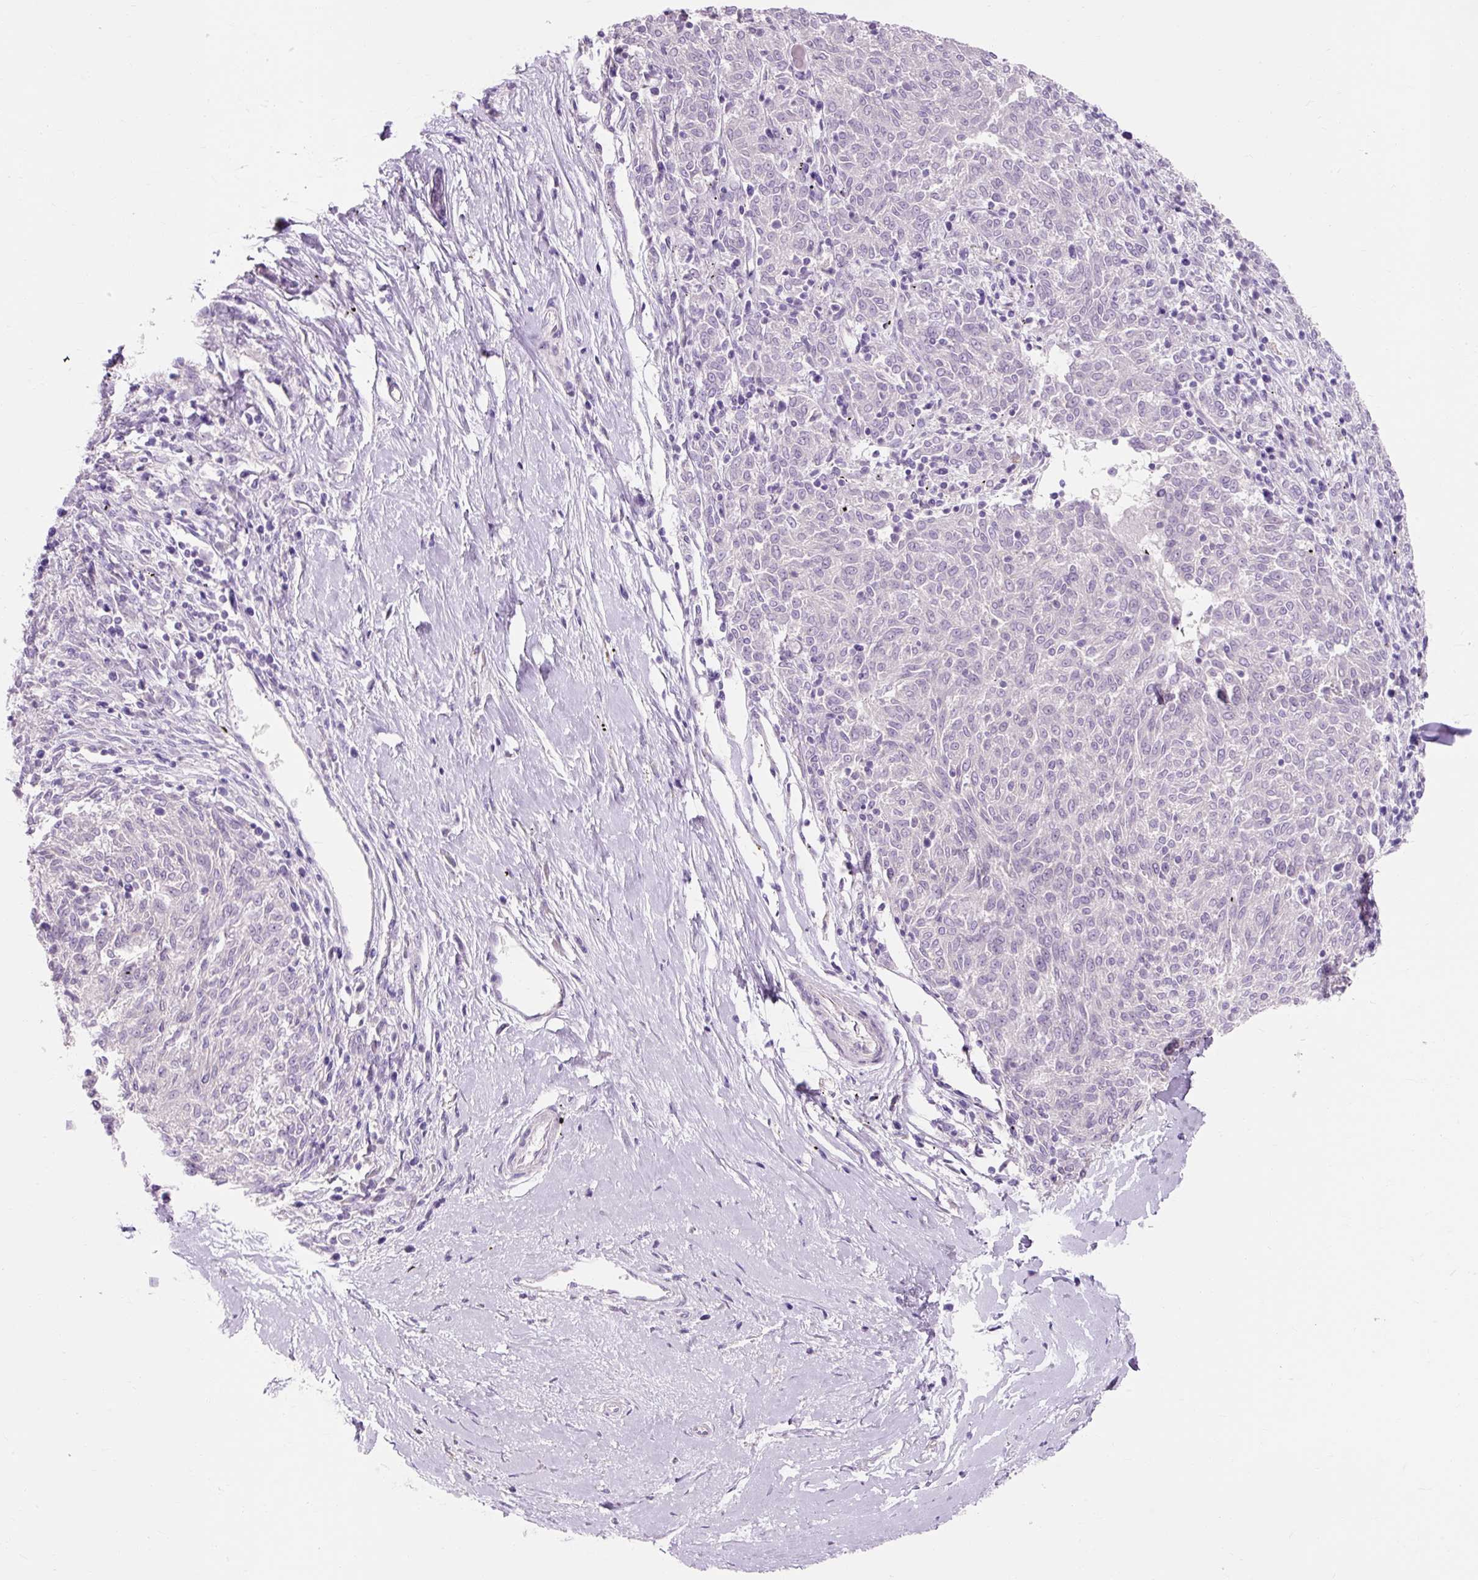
{"staining": {"intensity": "negative", "quantity": "none", "location": "none"}, "tissue": "melanoma", "cell_type": "Tumor cells", "image_type": "cancer", "snomed": [{"axis": "morphology", "description": "Malignant melanoma, NOS"}, {"axis": "topography", "description": "Skin"}], "caption": "Immunohistochemical staining of melanoma displays no significant positivity in tumor cells. (Immunohistochemistry (ihc), brightfield microscopy, high magnification).", "gene": "TMEM213", "patient": {"sex": "female", "age": 72}}